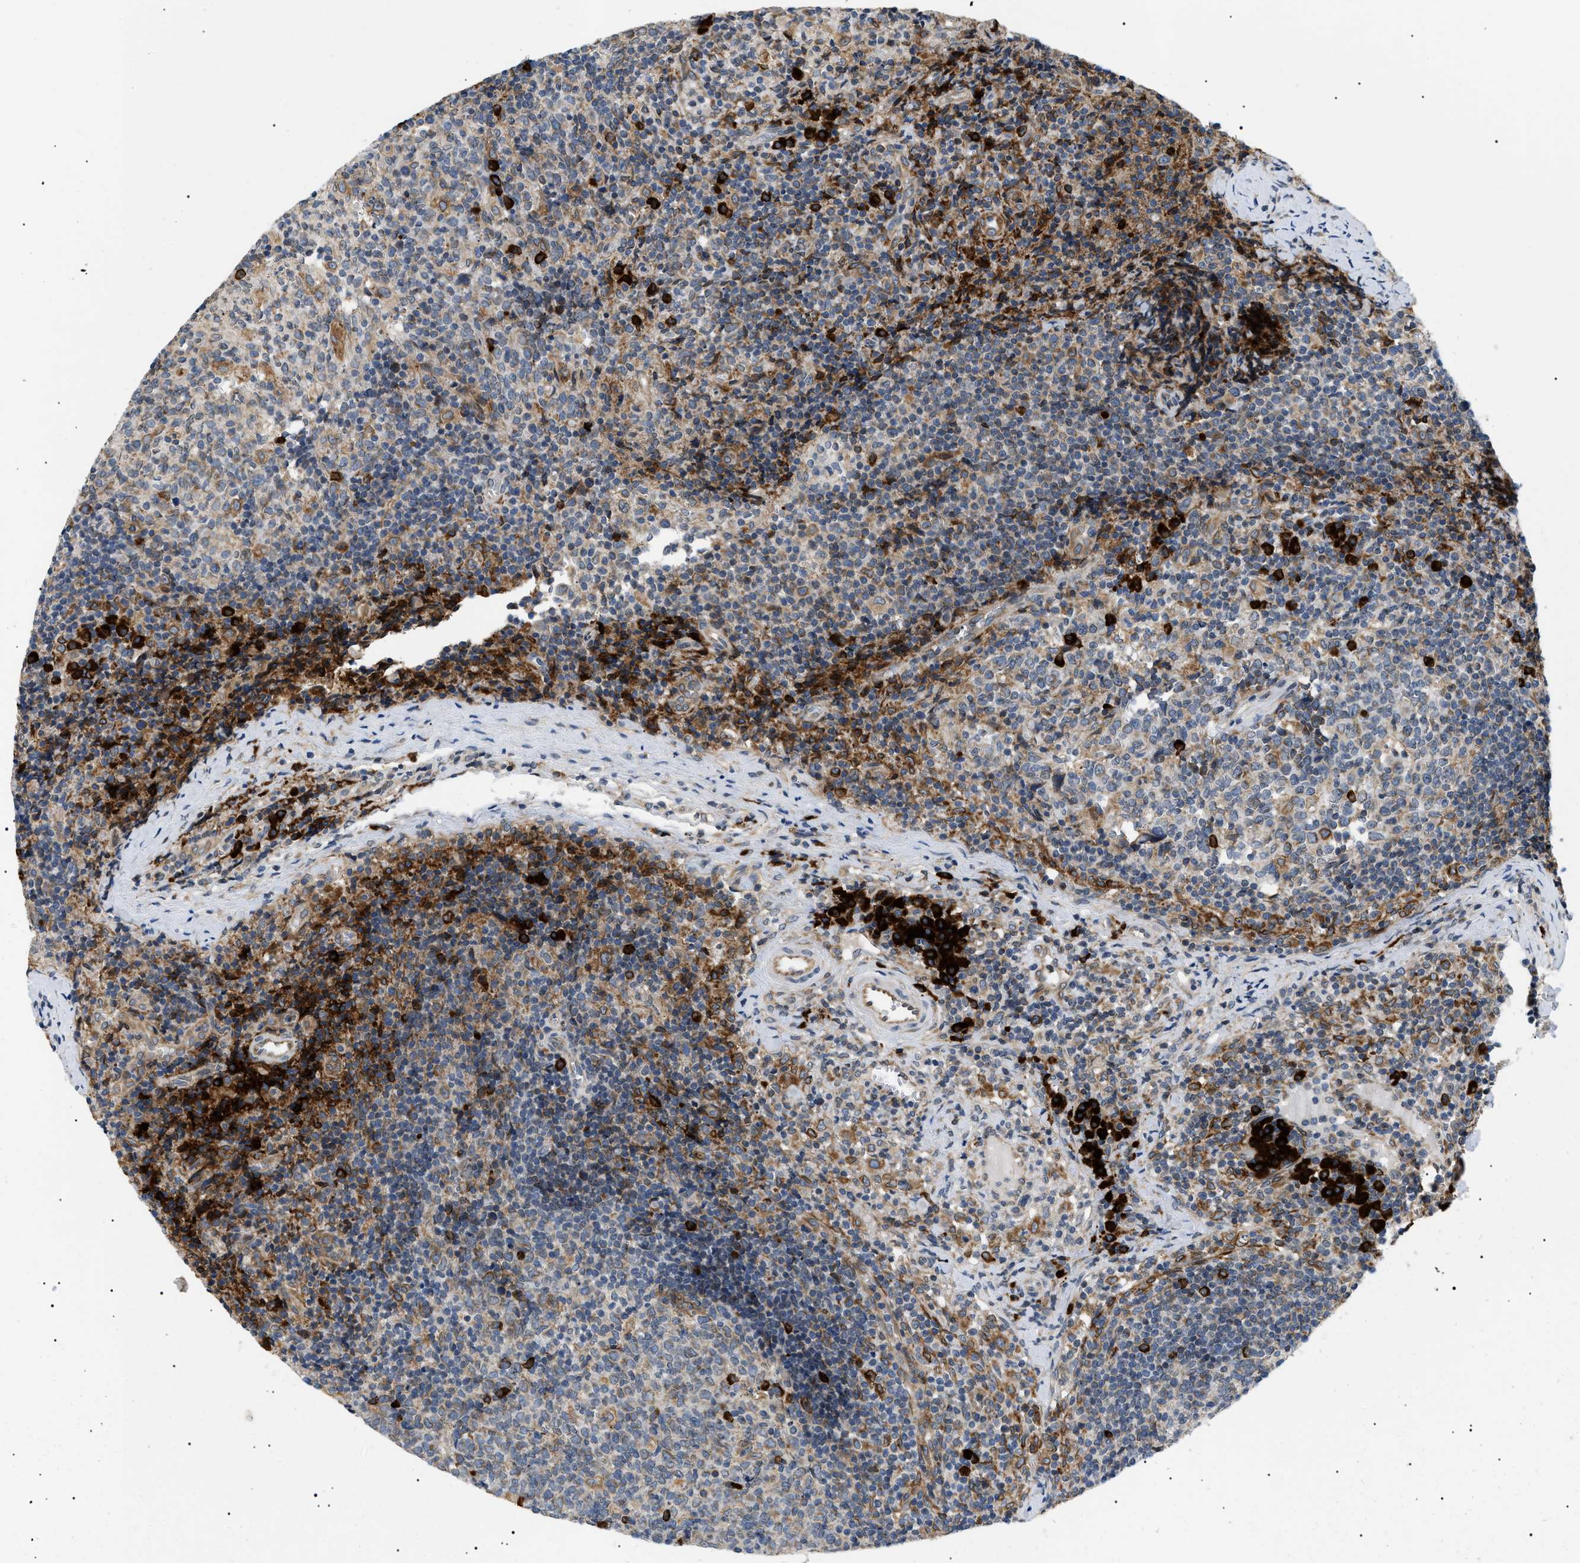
{"staining": {"intensity": "strong", "quantity": "<25%", "location": "cytoplasmic/membranous"}, "tissue": "lymph node", "cell_type": "Germinal center cells", "image_type": "normal", "snomed": [{"axis": "morphology", "description": "Normal tissue, NOS"}, {"axis": "morphology", "description": "Inflammation, NOS"}, {"axis": "topography", "description": "Lymph node"}], "caption": "High-power microscopy captured an IHC micrograph of benign lymph node, revealing strong cytoplasmic/membranous positivity in approximately <25% of germinal center cells.", "gene": "DERL1", "patient": {"sex": "male", "age": 55}}